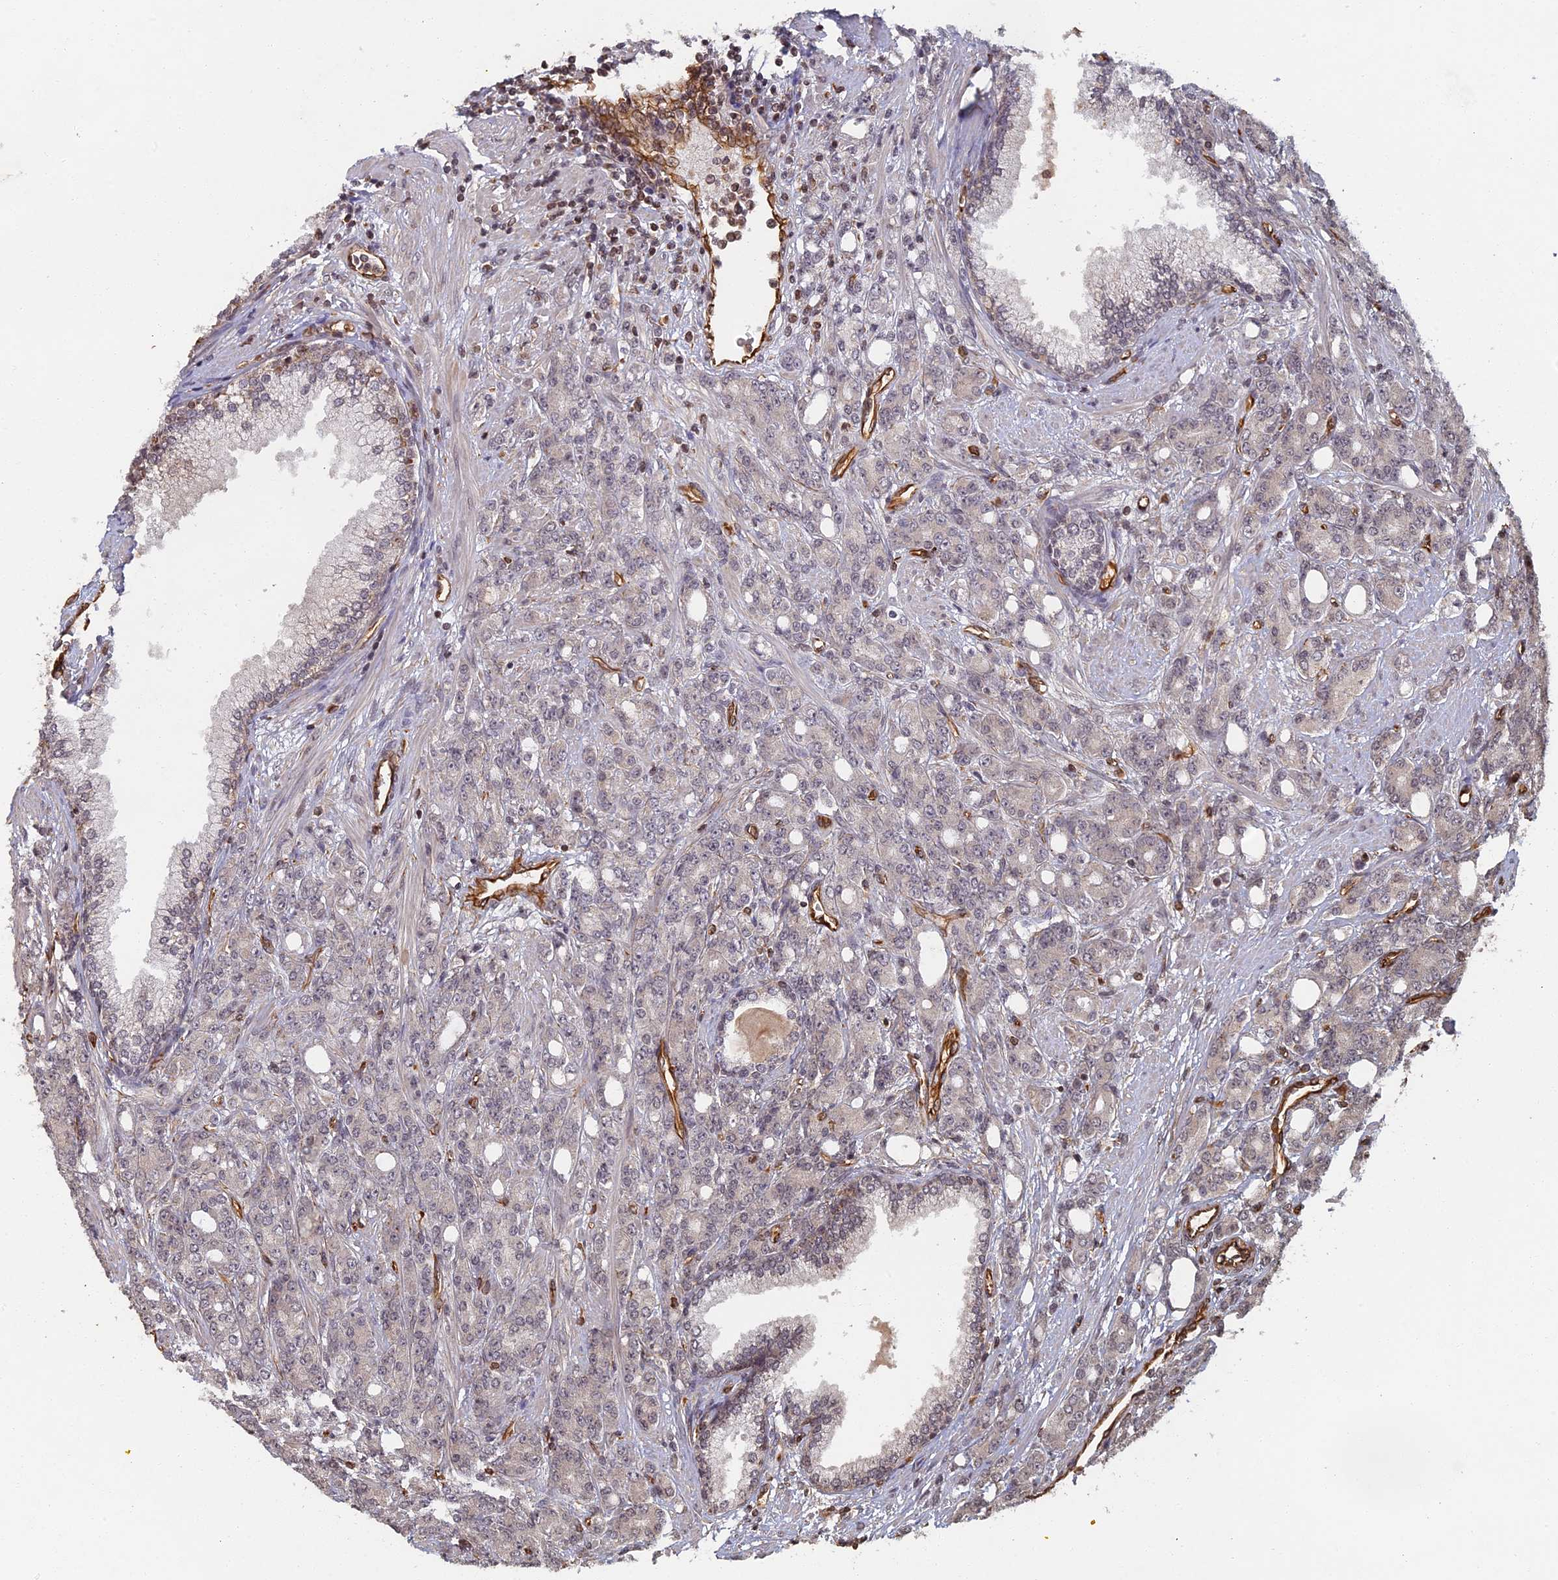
{"staining": {"intensity": "weak", "quantity": "<25%", "location": "nuclear"}, "tissue": "prostate cancer", "cell_type": "Tumor cells", "image_type": "cancer", "snomed": [{"axis": "morphology", "description": "Adenocarcinoma, High grade"}, {"axis": "topography", "description": "Prostate"}], "caption": "A micrograph of prostate cancer (adenocarcinoma (high-grade)) stained for a protein displays no brown staining in tumor cells.", "gene": "ABCB10", "patient": {"sex": "male", "age": 62}}